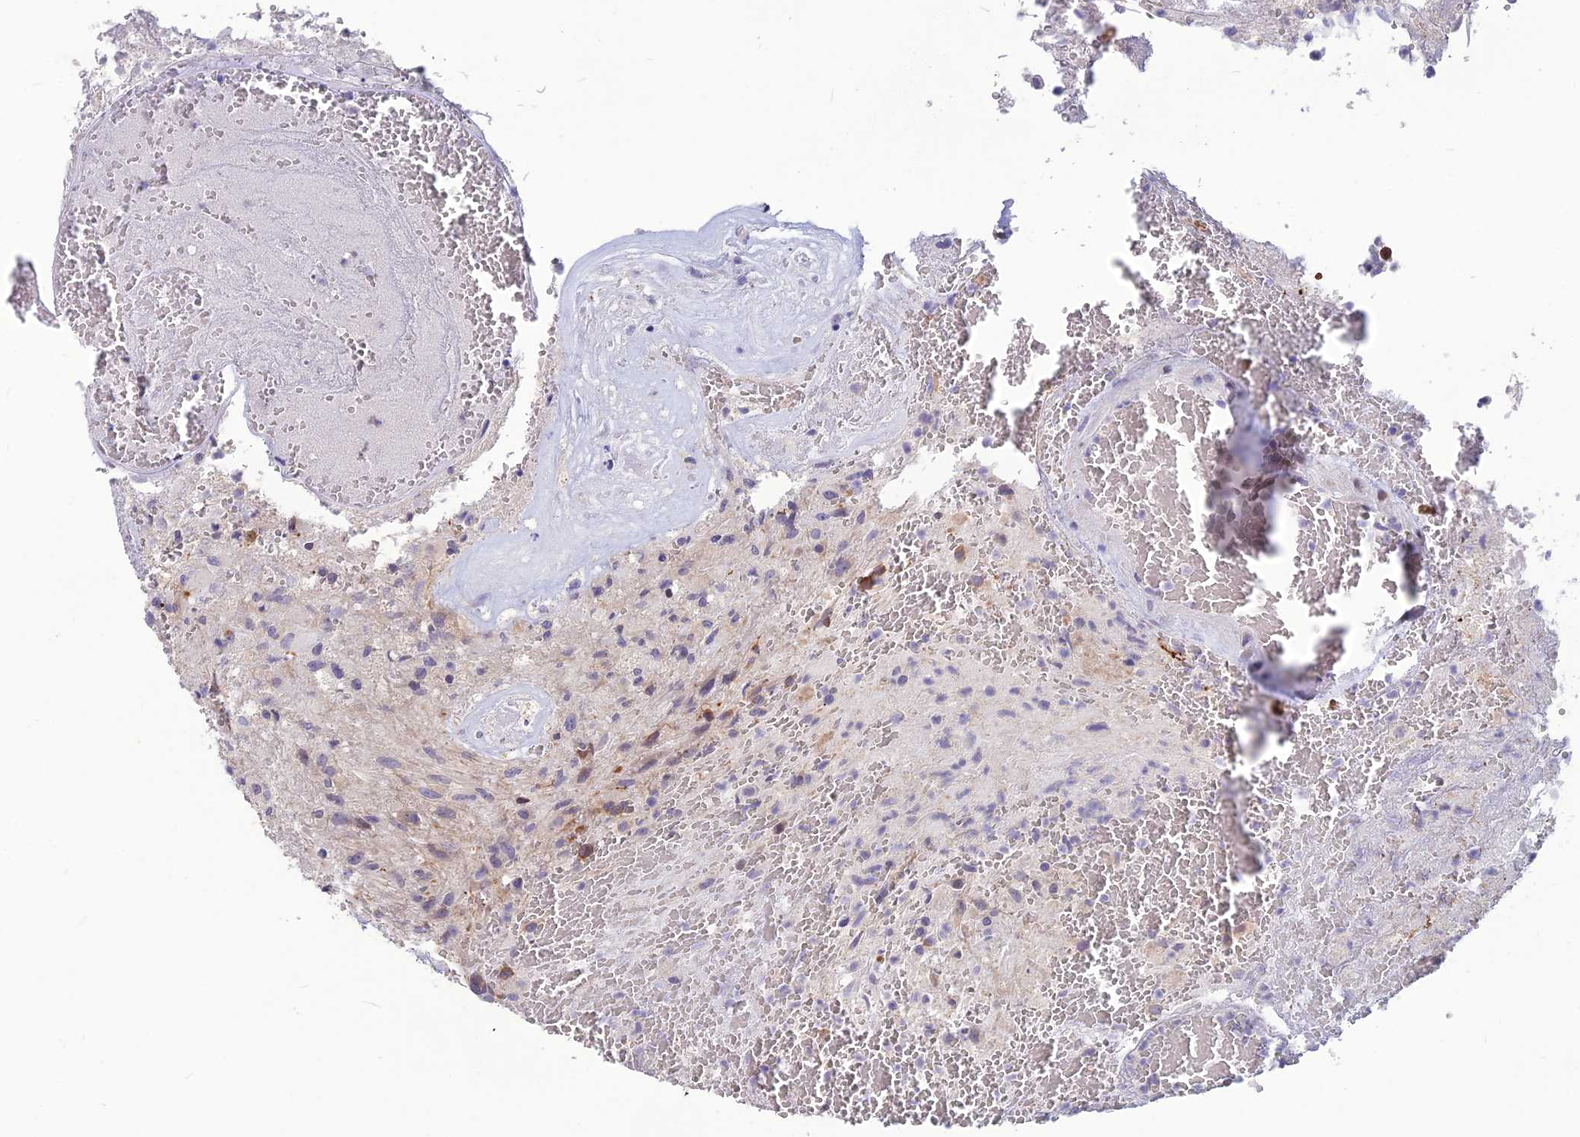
{"staining": {"intensity": "negative", "quantity": "none", "location": "none"}, "tissue": "glioma", "cell_type": "Tumor cells", "image_type": "cancer", "snomed": [{"axis": "morphology", "description": "Glioma, malignant, High grade"}, {"axis": "topography", "description": "Brain"}], "caption": "This is an immunohistochemistry histopathology image of human high-grade glioma (malignant). There is no positivity in tumor cells.", "gene": "TMEM134", "patient": {"sex": "male", "age": 56}}